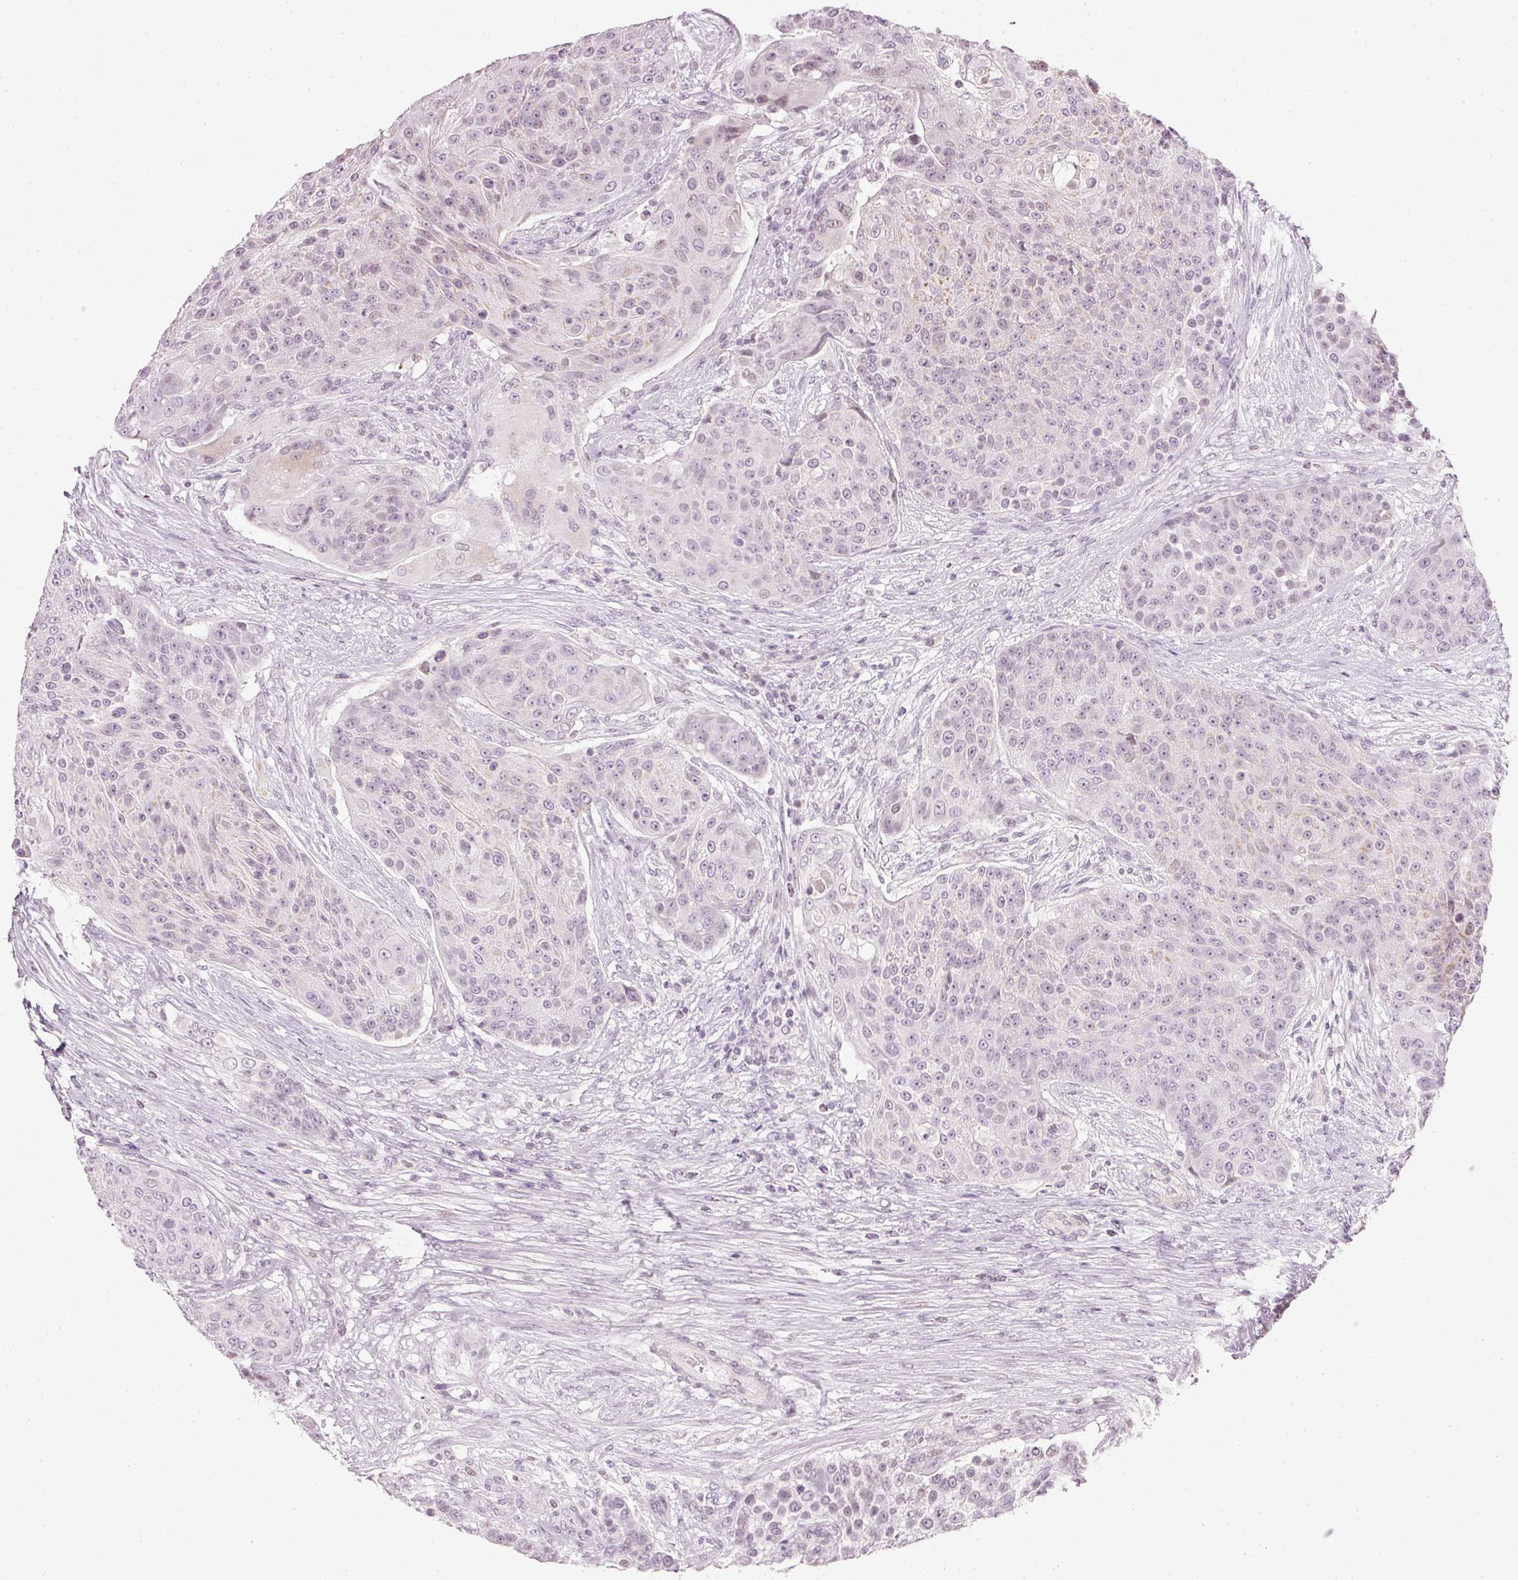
{"staining": {"intensity": "weak", "quantity": "<25%", "location": "cytoplasmic/membranous,nuclear"}, "tissue": "urothelial cancer", "cell_type": "Tumor cells", "image_type": "cancer", "snomed": [{"axis": "morphology", "description": "Urothelial carcinoma, High grade"}, {"axis": "topography", "description": "Urinary bladder"}], "caption": "Immunohistochemistry (IHC) photomicrograph of urothelial carcinoma (high-grade) stained for a protein (brown), which displays no positivity in tumor cells.", "gene": "NRDE2", "patient": {"sex": "female", "age": 63}}